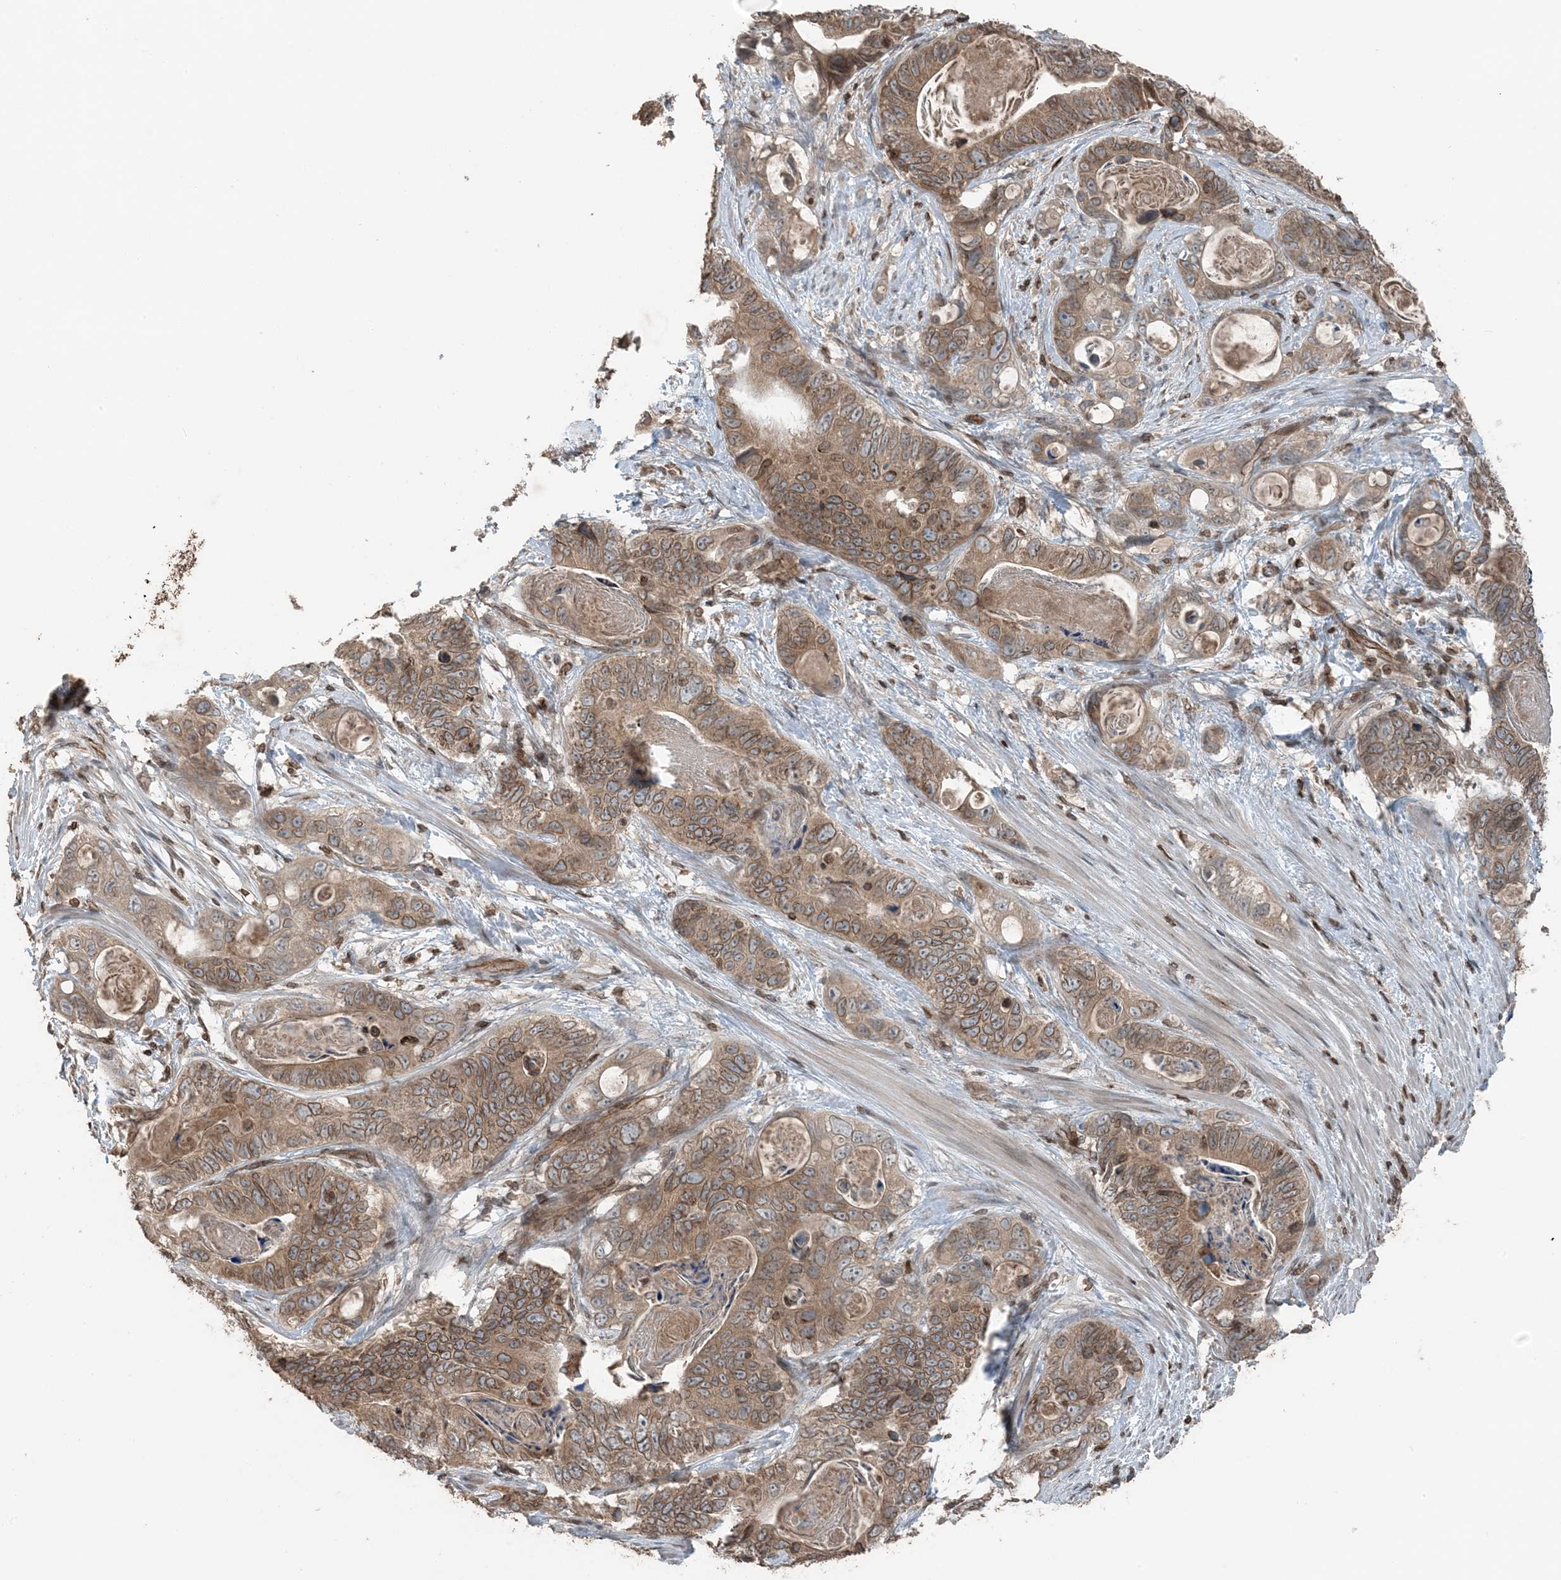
{"staining": {"intensity": "moderate", "quantity": ">75%", "location": "cytoplasmic/membranous,nuclear"}, "tissue": "stomach cancer", "cell_type": "Tumor cells", "image_type": "cancer", "snomed": [{"axis": "morphology", "description": "Normal tissue, NOS"}, {"axis": "morphology", "description": "Adenocarcinoma, NOS"}, {"axis": "topography", "description": "Stomach"}], "caption": "Protein analysis of stomach cancer tissue reveals moderate cytoplasmic/membranous and nuclear positivity in about >75% of tumor cells.", "gene": "ZFAND2B", "patient": {"sex": "female", "age": 89}}